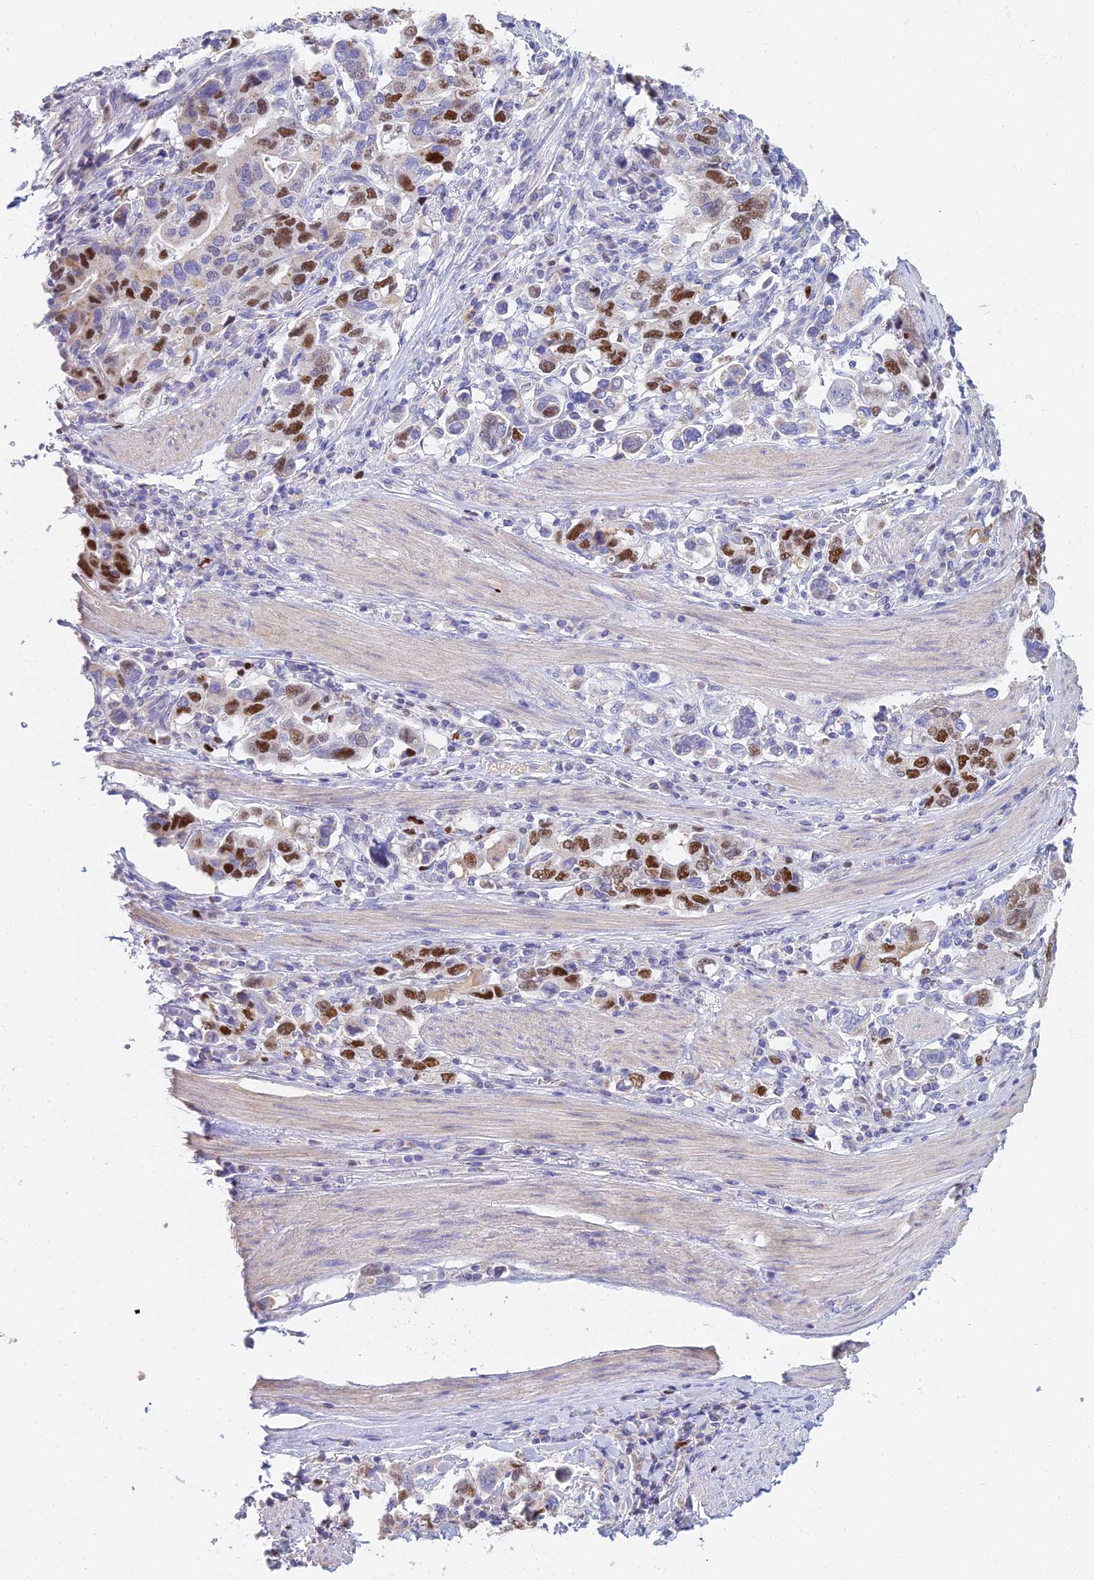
{"staining": {"intensity": "strong", "quantity": "25%-75%", "location": "nuclear"}, "tissue": "stomach cancer", "cell_type": "Tumor cells", "image_type": "cancer", "snomed": [{"axis": "morphology", "description": "Adenocarcinoma, NOS"}, {"axis": "topography", "description": "Stomach, upper"}, {"axis": "topography", "description": "Stomach"}], "caption": "This photomicrograph demonstrates immunohistochemistry (IHC) staining of human stomach adenocarcinoma, with high strong nuclear expression in approximately 25%-75% of tumor cells.", "gene": "MCM2", "patient": {"sex": "male", "age": 62}}